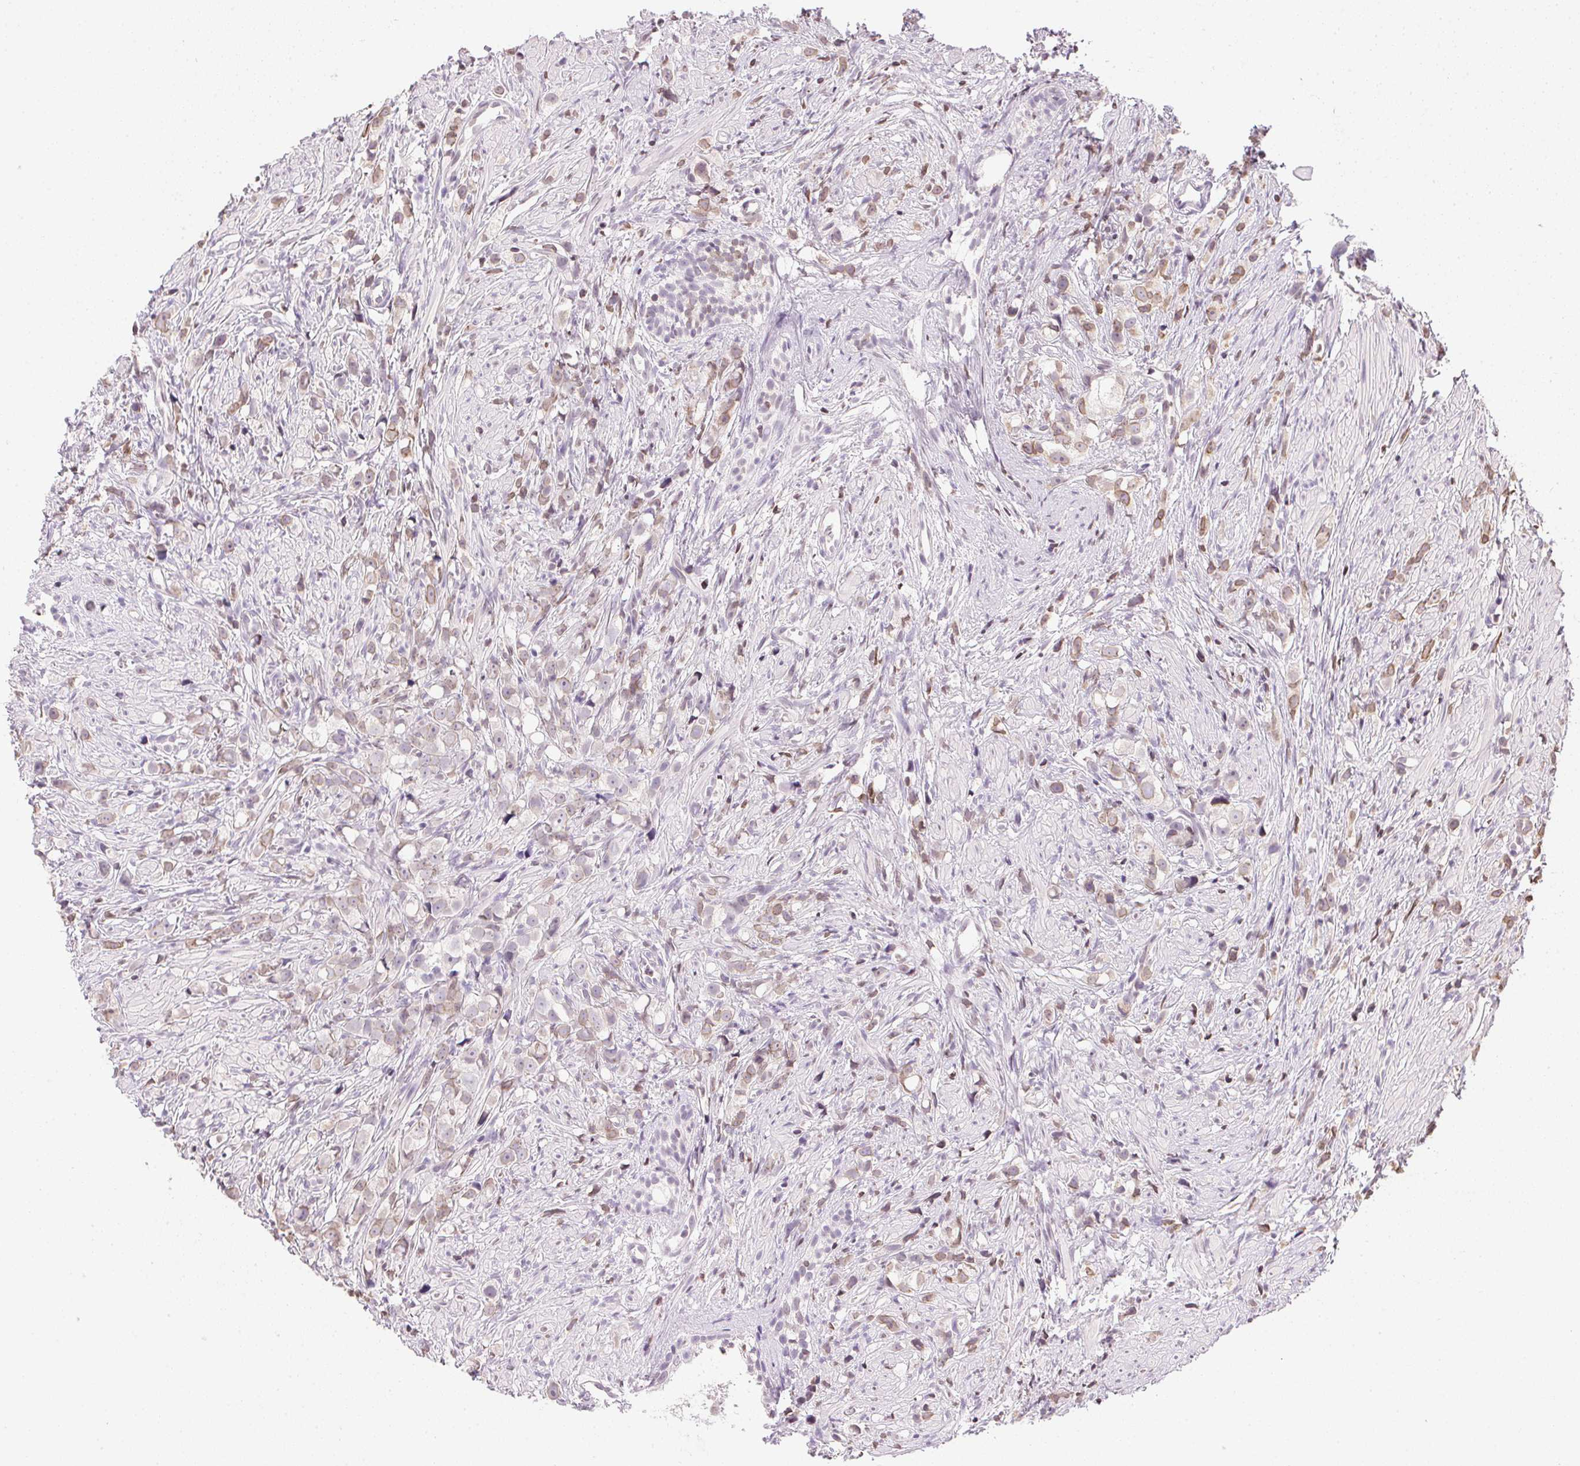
{"staining": {"intensity": "weak", "quantity": "25%-75%", "location": "nuclear"}, "tissue": "prostate cancer", "cell_type": "Tumor cells", "image_type": "cancer", "snomed": [{"axis": "morphology", "description": "Adenocarcinoma, High grade"}, {"axis": "topography", "description": "Prostate"}], "caption": "The immunohistochemical stain shows weak nuclear expression in tumor cells of adenocarcinoma (high-grade) (prostate) tissue.", "gene": "PRL", "patient": {"sex": "male", "age": 75}}